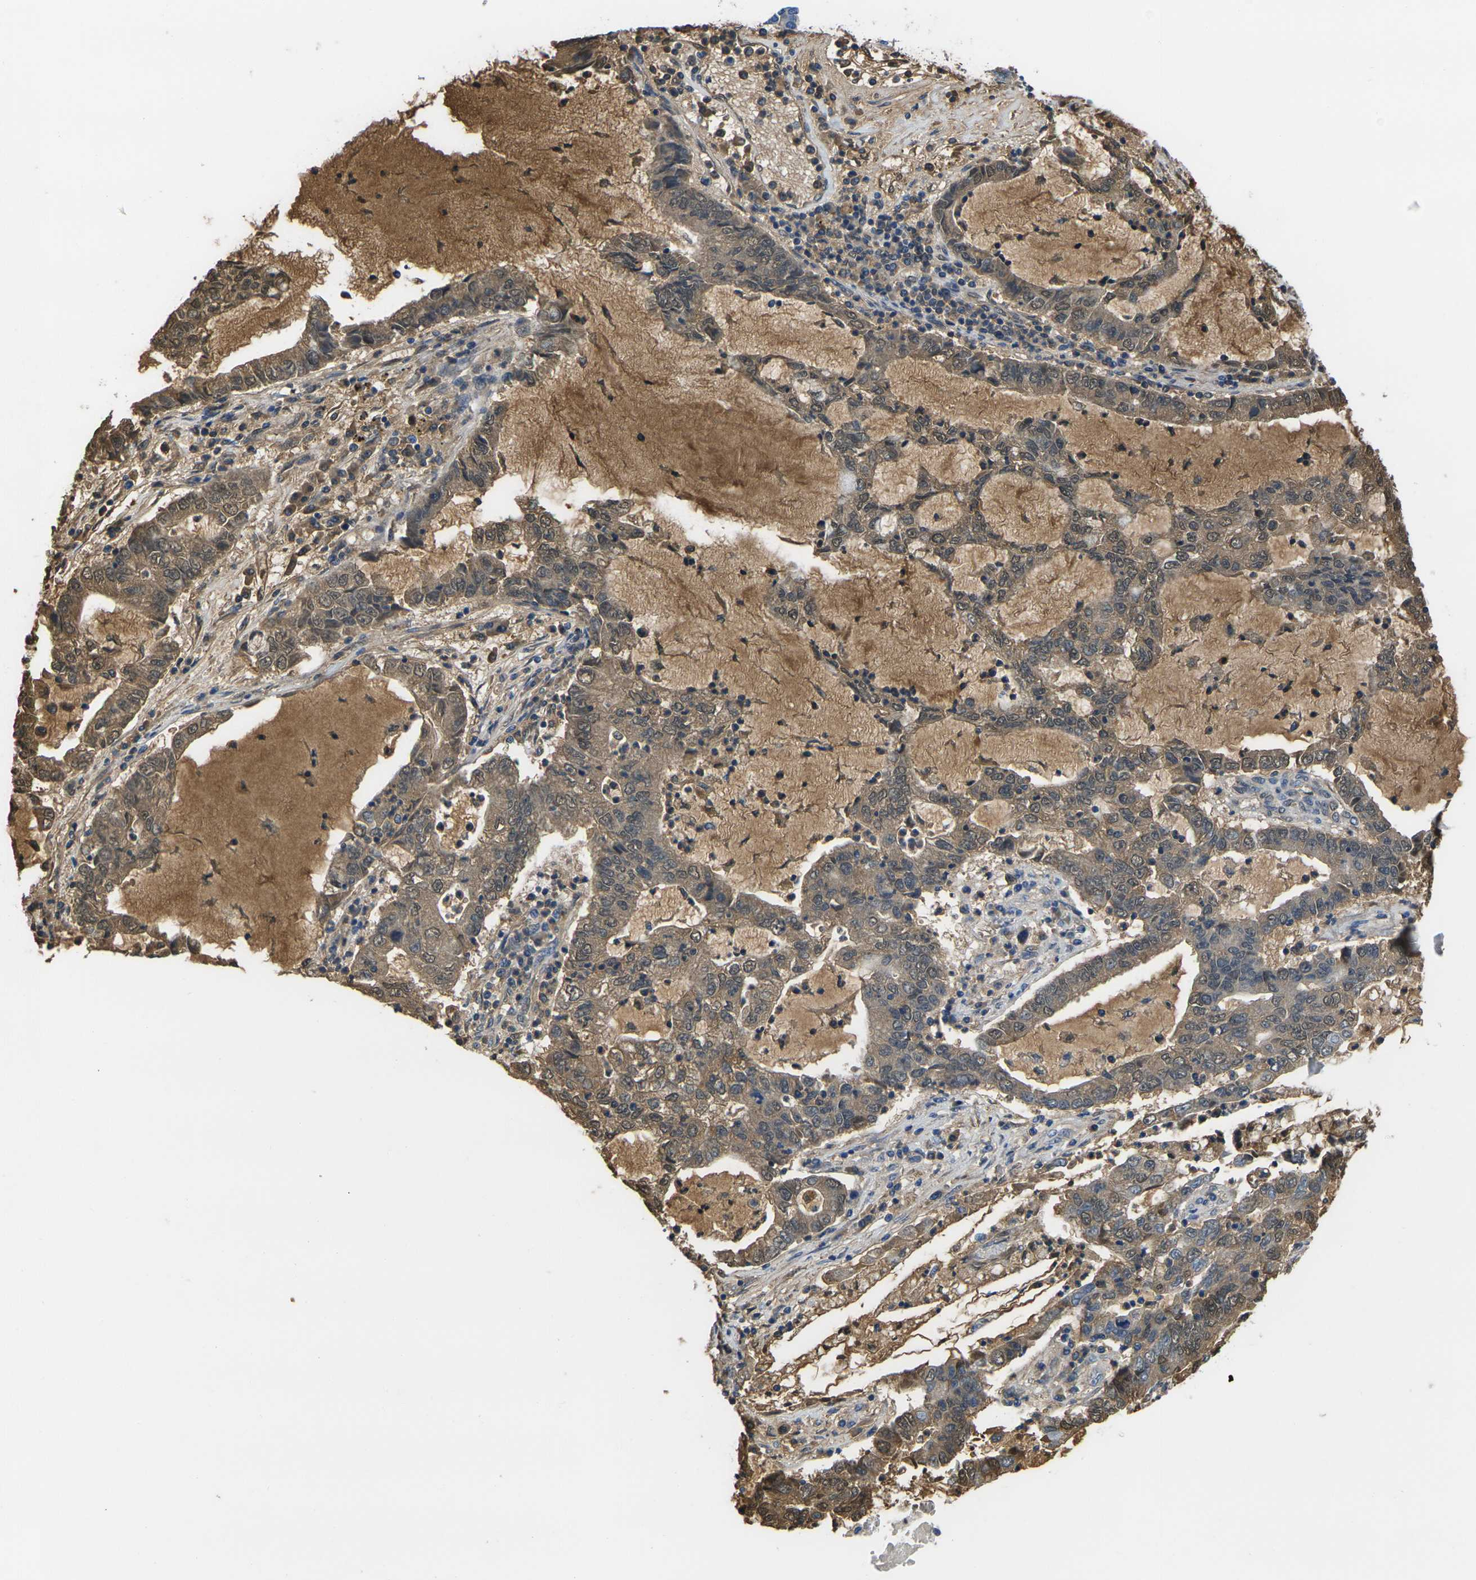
{"staining": {"intensity": "moderate", "quantity": ">75%", "location": "cytoplasmic/membranous"}, "tissue": "lung cancer", "cell_type": "Tumor cells", "image_type": "cancer", "snomed": [{"axis": "morphology", "description": "Adenocarcinoma, NOS"}, {"axis": "topography", "description": "Lung"}], "caption": "Brown immunohistochemical staining in human adenocarcinoma (lung) demonstrates moderate cytoplasmic/membranous expression in about >75% of tumor cells. The staining was performed using DAB (3,3'-diaminobenzidine), with brown indicating positive protein expression. Nuclei are stained blue with hematoxylin.", "gene": "GREM2", "patient": {"sex": "female", "age": 51}}